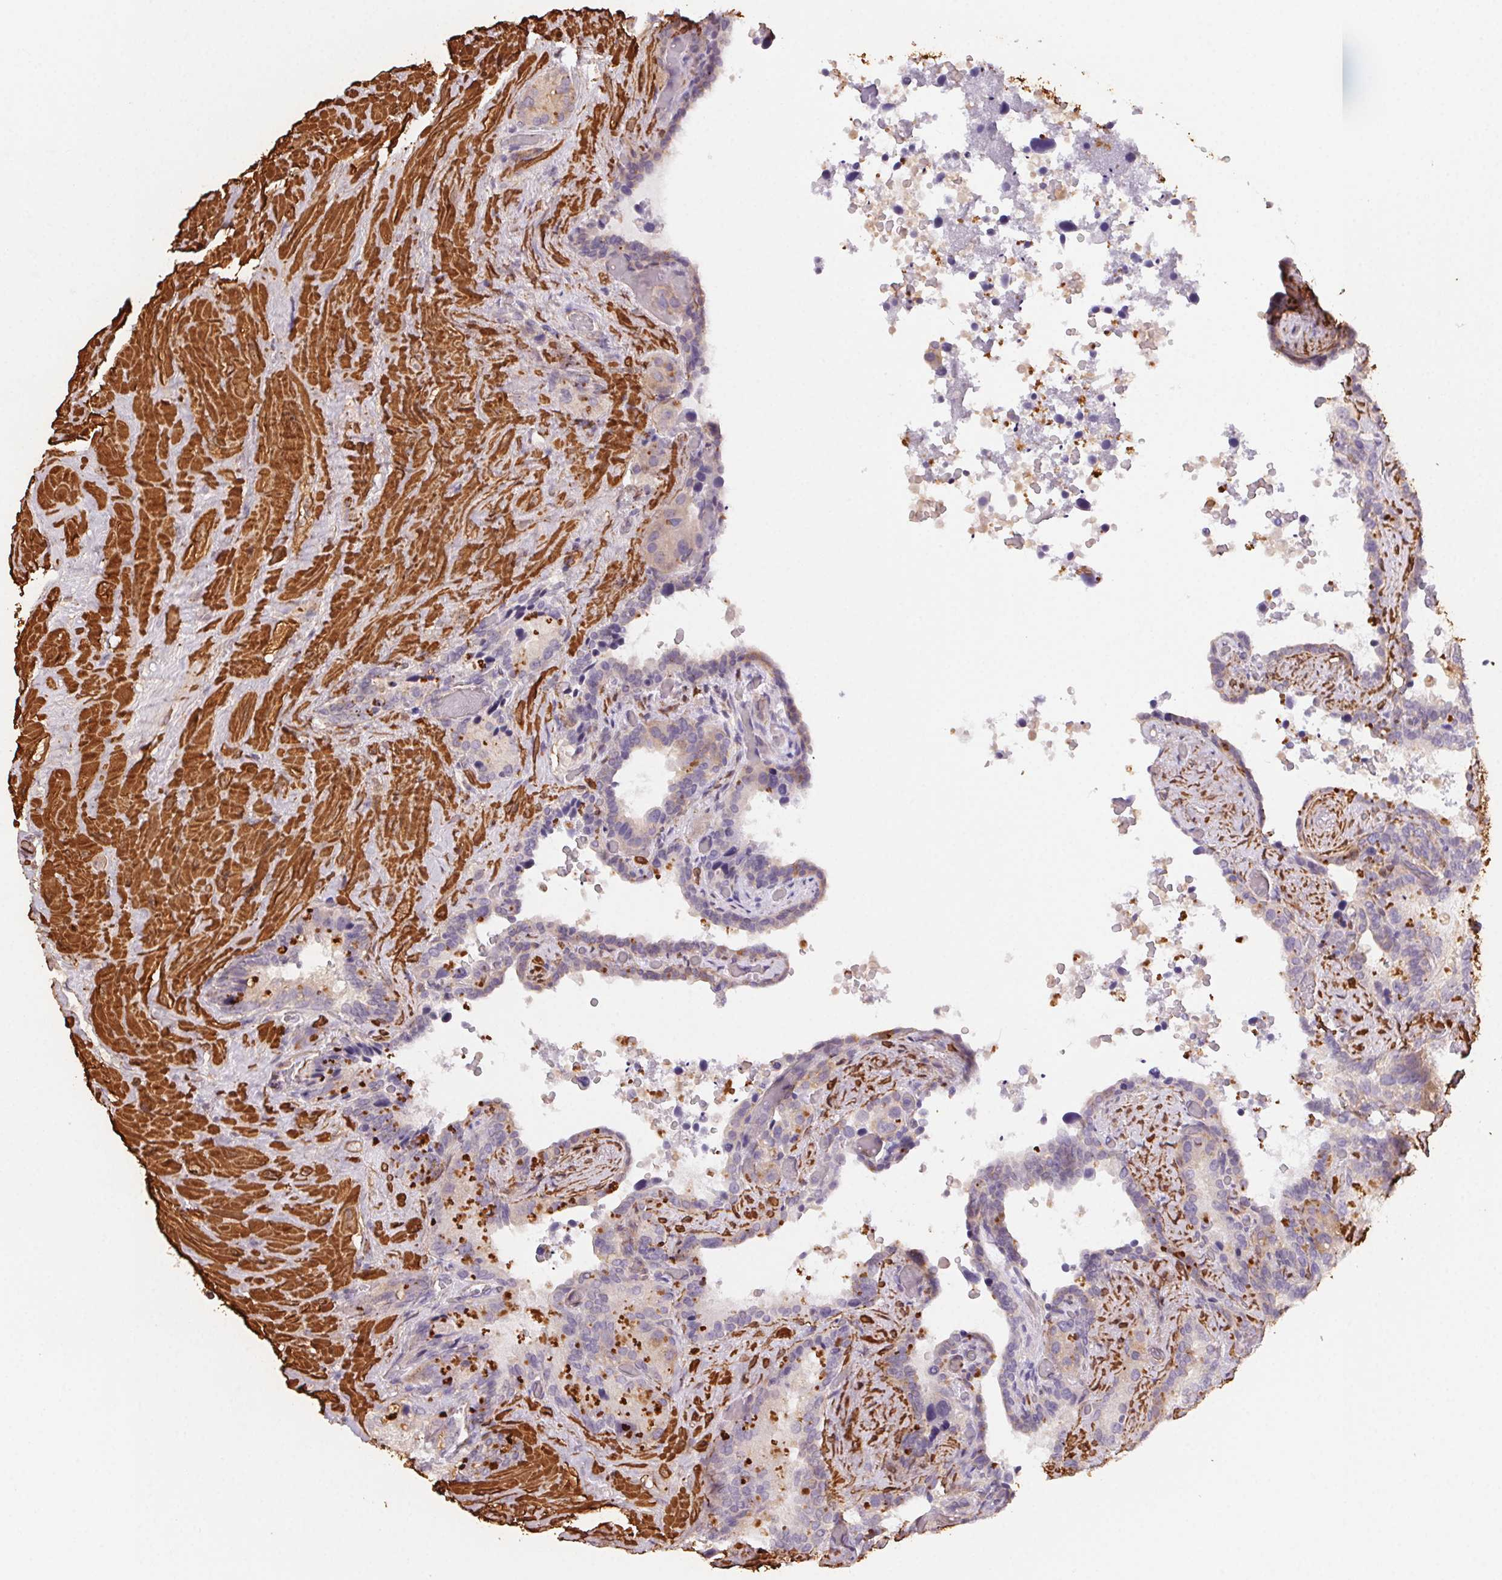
{"staining": {"intensity": "moderate", "quantity": "<25%", "location": "cytoplasmic/membranous"}, "tissue": "seminal vesicle", "cell_type": "Glandular cells", "image_type": "normal", "snomed": [{"axis": "morphology", "description": "Normal tissue, NOS"}, {"axis": "topography", "description": "Seminal veicle"}], "caption": "Immunohistochemistry (IHC) (DAB) staining of normal human seminal vesicle demonstrates moderate cytoplasmic/membranous protein positivity in about <25% of glandular cells.", "gene": "GPX8", "patient": {"sex": "male", "age": 60}}